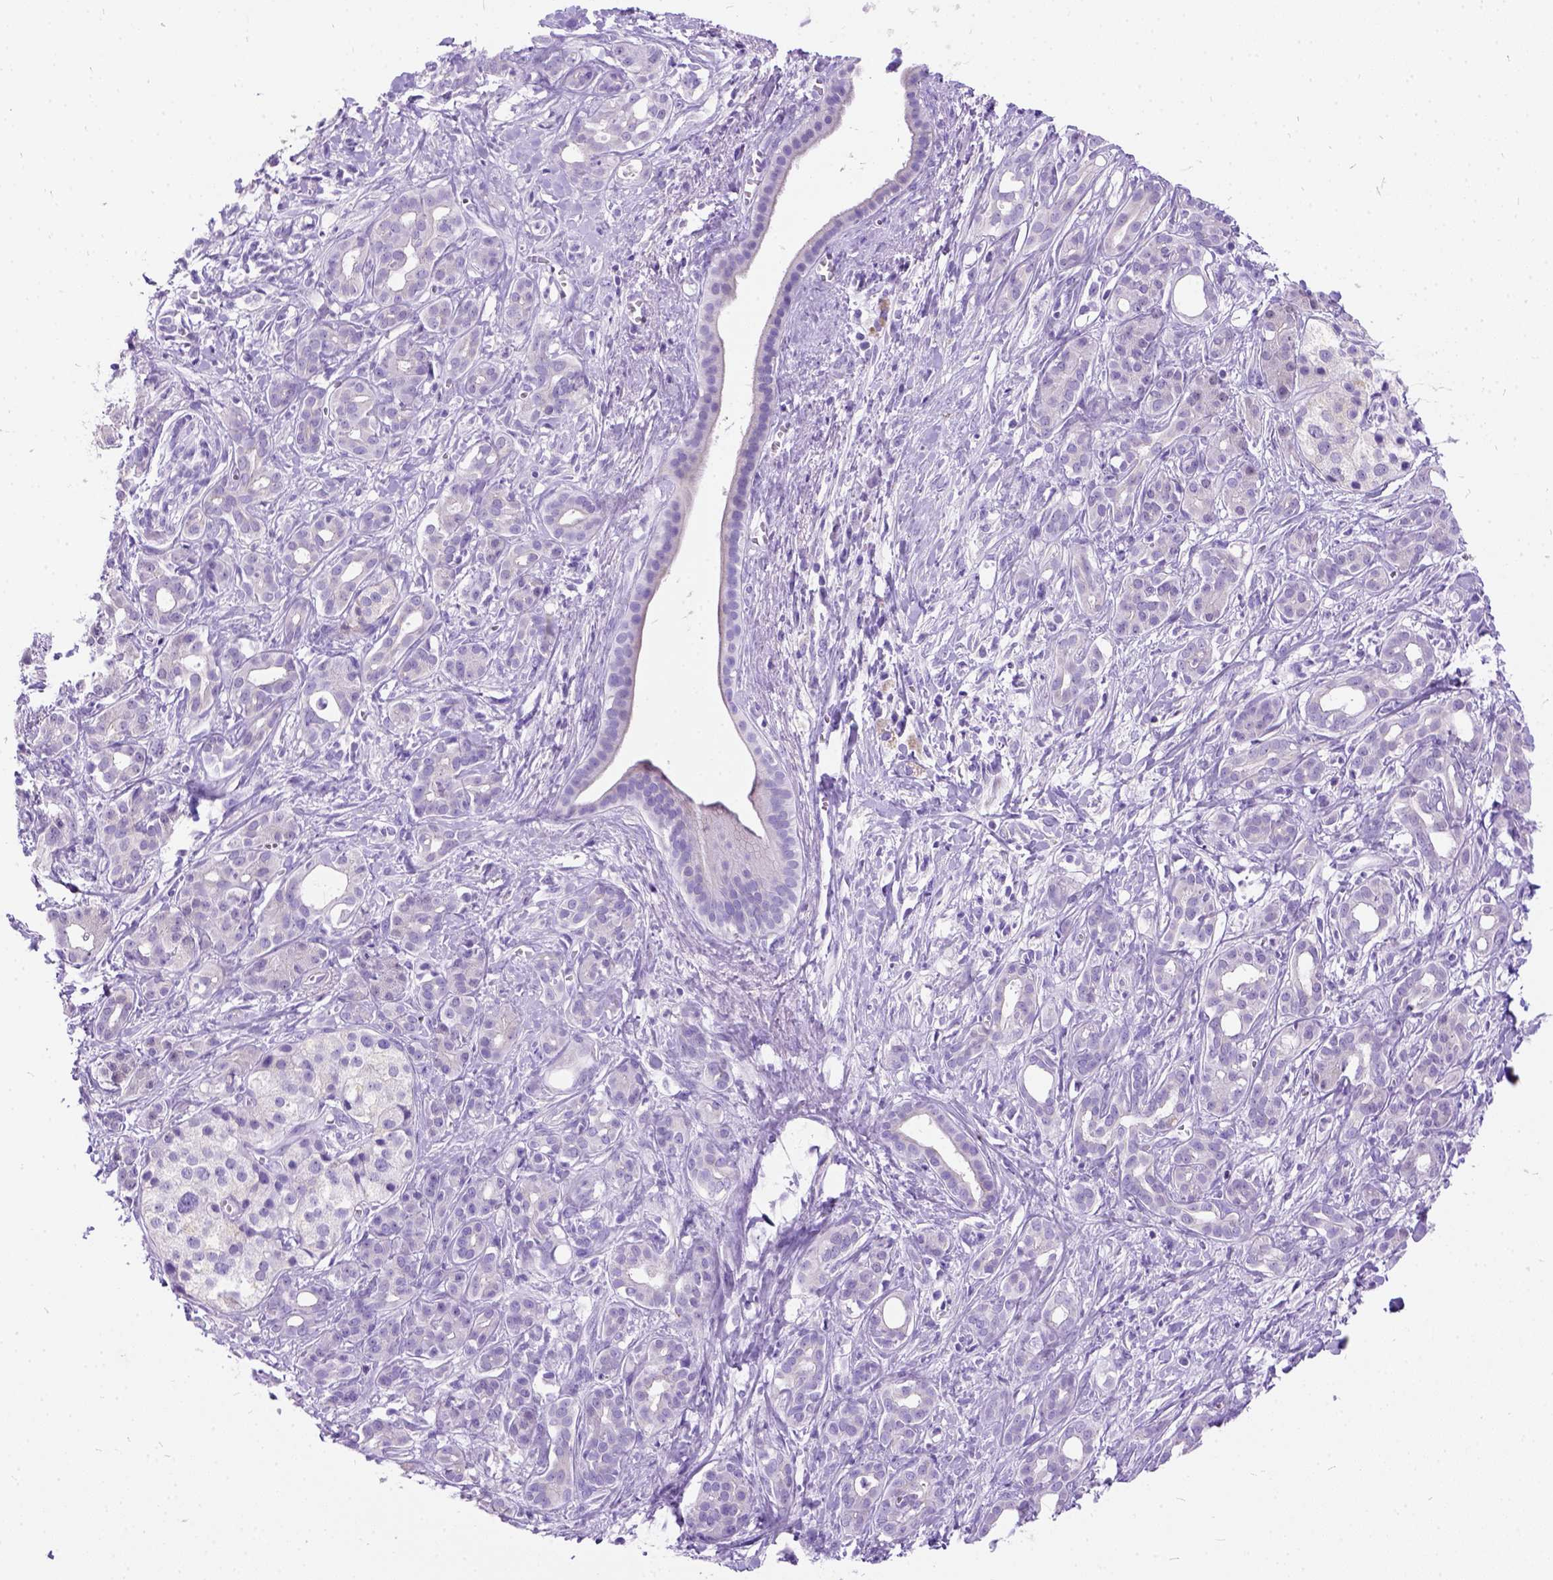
{"staining": {"intensity": "negative", "quantity": "none", "location": "none"}, "tissue": "pancreatic cancer", "cell_type": "Tumor cells", "image_type": "cancer", "snomed": [{"axis": "morphology", "description": "Adenocarcinoma, NOS"}, {"axis": "topography", "description": "Pancreas"}], "caption": "DAB immunohistochemical staining of adenocarcinoma (pancreatic) exhibits no significant positivity in tumor cells. Nuclei are stained in blue.", "gene": "PRG2", "patient": {"sex": "male", "age": 61}}